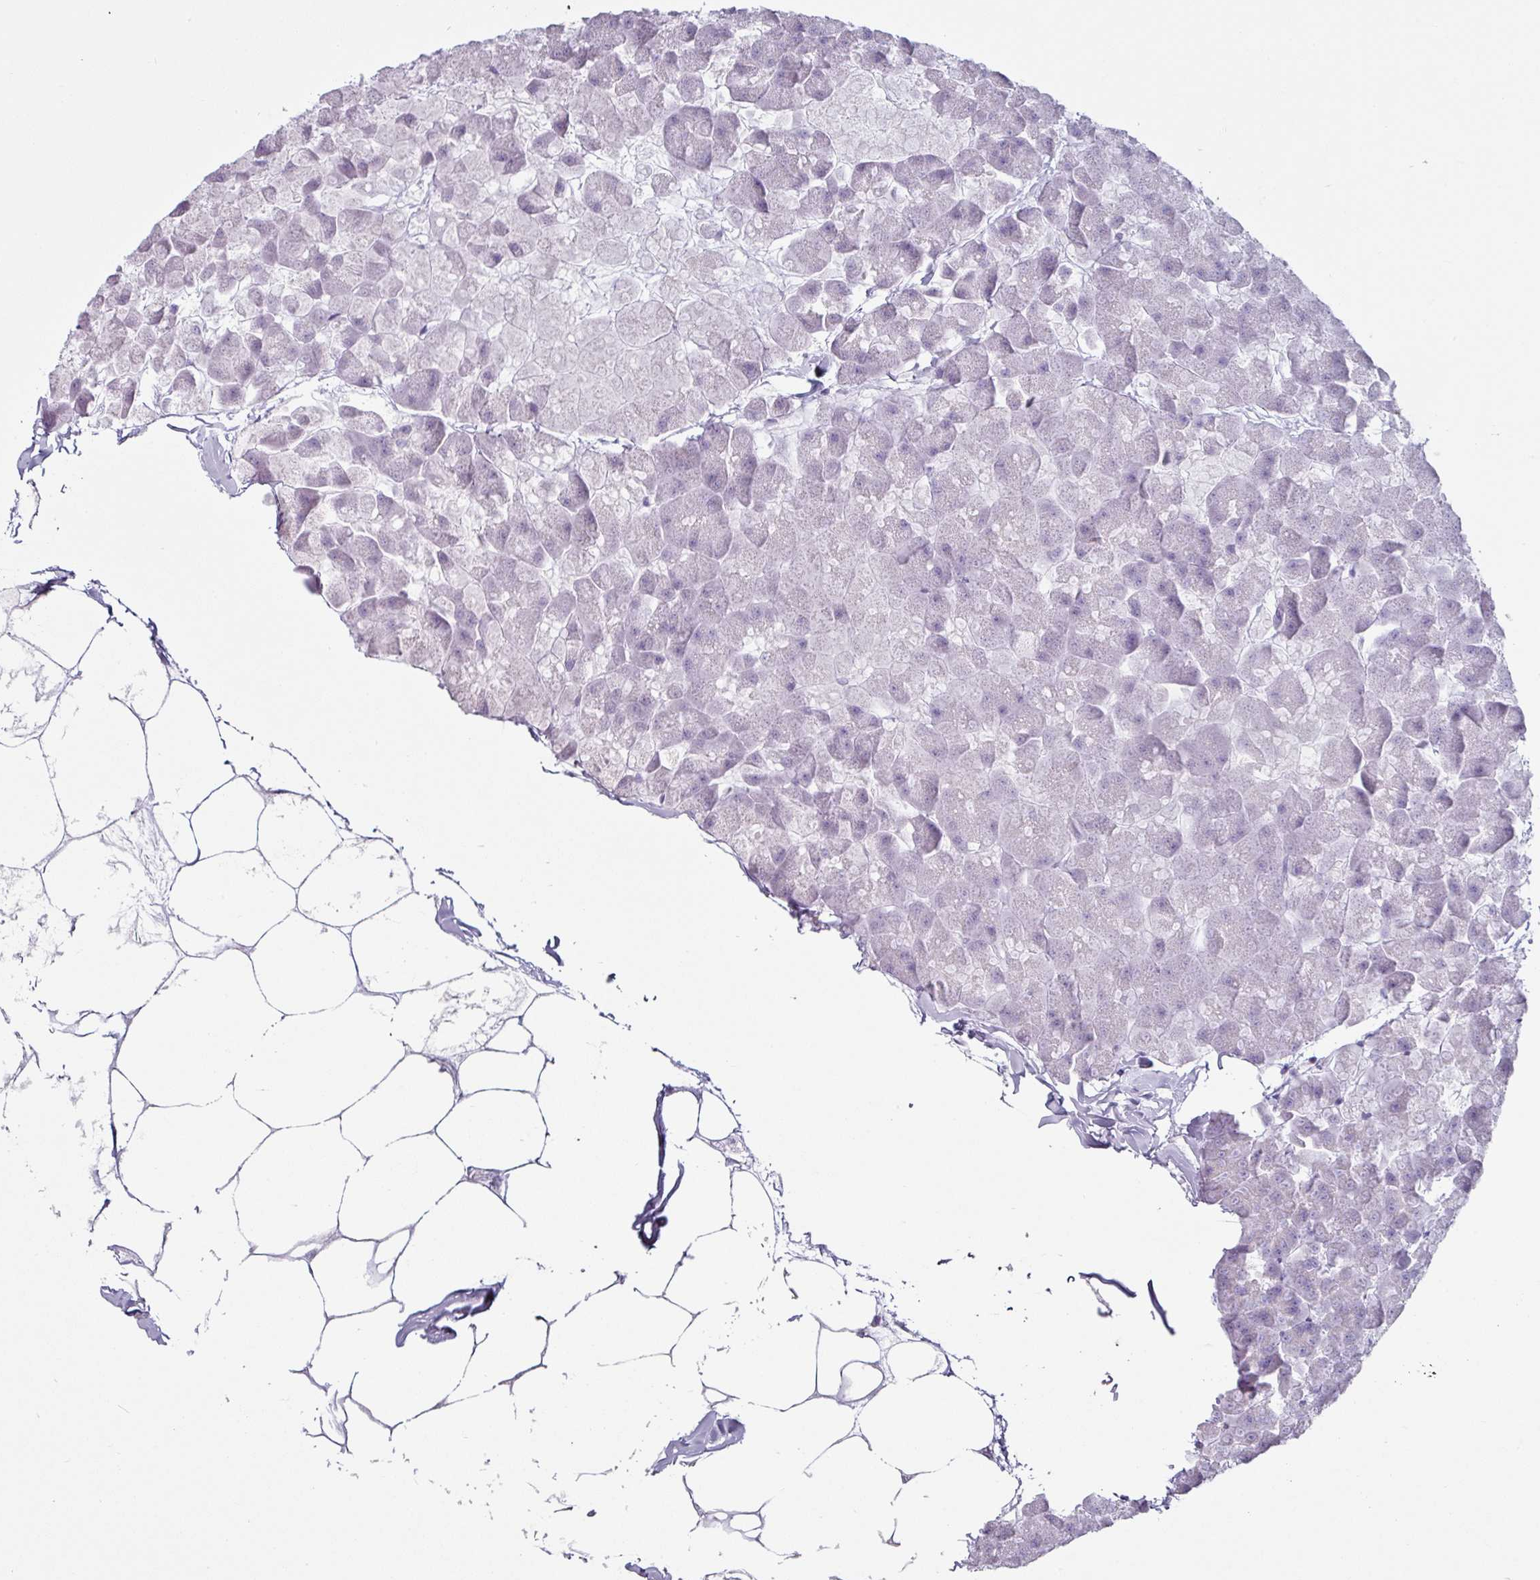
{"staining": {"intensity": "negative", "quantity": "none", "location": "none"}, "tissue": "pancreas", "cell_type": "Exocrine glandular cells", "image_type": "normal", "snomed": [{"axis": "morphology", "description": "Normal tissue, NOS"}, {"axis": "topography", "description": "Pancreas"}], "caption": "DAB immunohistochemical staining of benign pancreas demonstrates no significant positivity in exocrine glandular cells.", "gene": "CLCA1", "patient": {"sex": "male", "age": 35}}